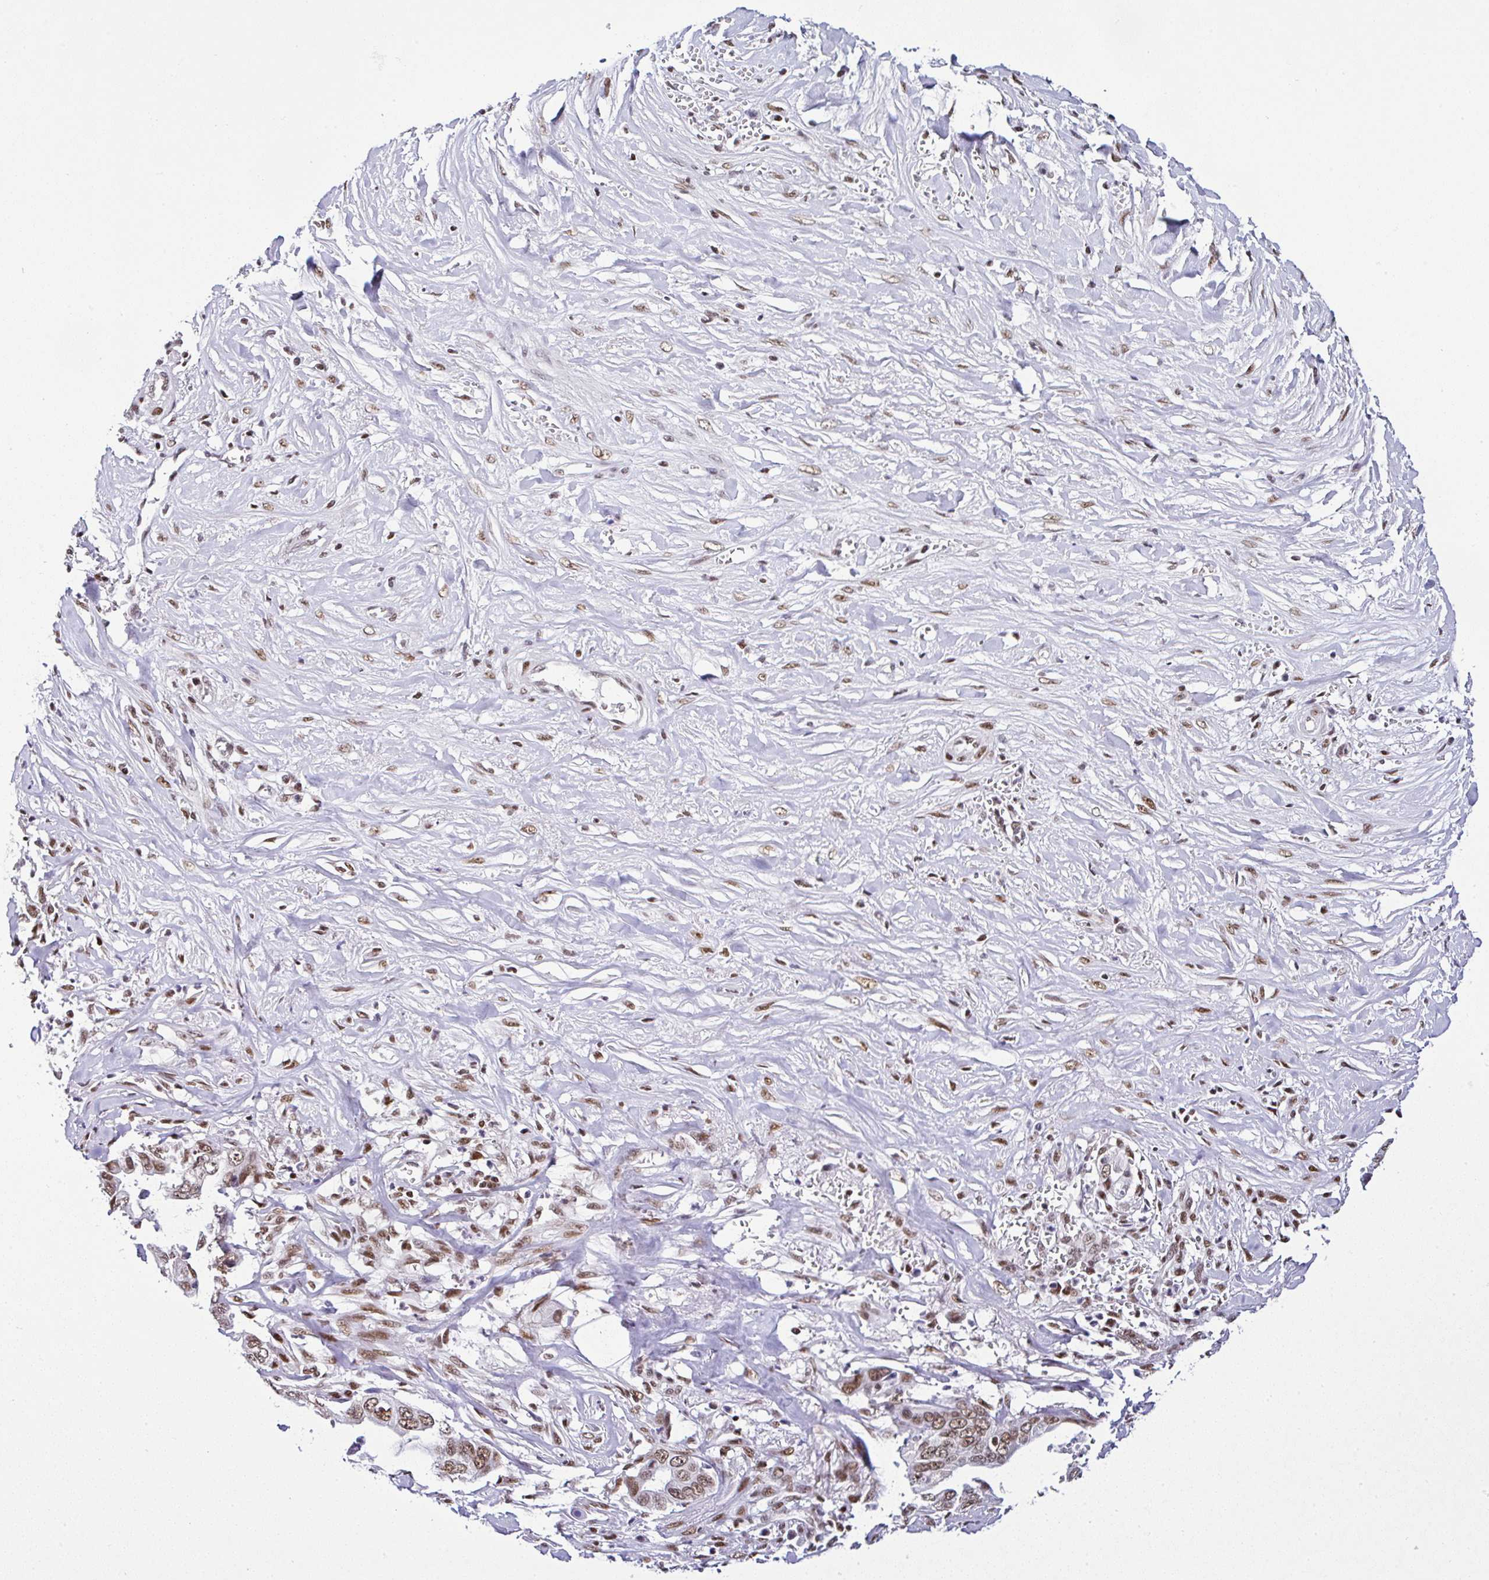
{"staining": {"intensity": "moderate", "quantity": ">75%", "location": "nuclear"}, "tissue": "liver cancer", "cell_type": "Tumor cells", "image_type": "cancer", "snomed": [{"axis": "morphology", "description": "Cholangiocarcinoma"}, {"axis": "topography", "description": "Liver"}], "caption": "Protein analysis of cholangiocarcinoma (liver) tissue reveals moderate nuclear positivity in approximately >75% of tumor cells.", "gene": "DR1", "patient": {"sex": "female", "age": 79}}